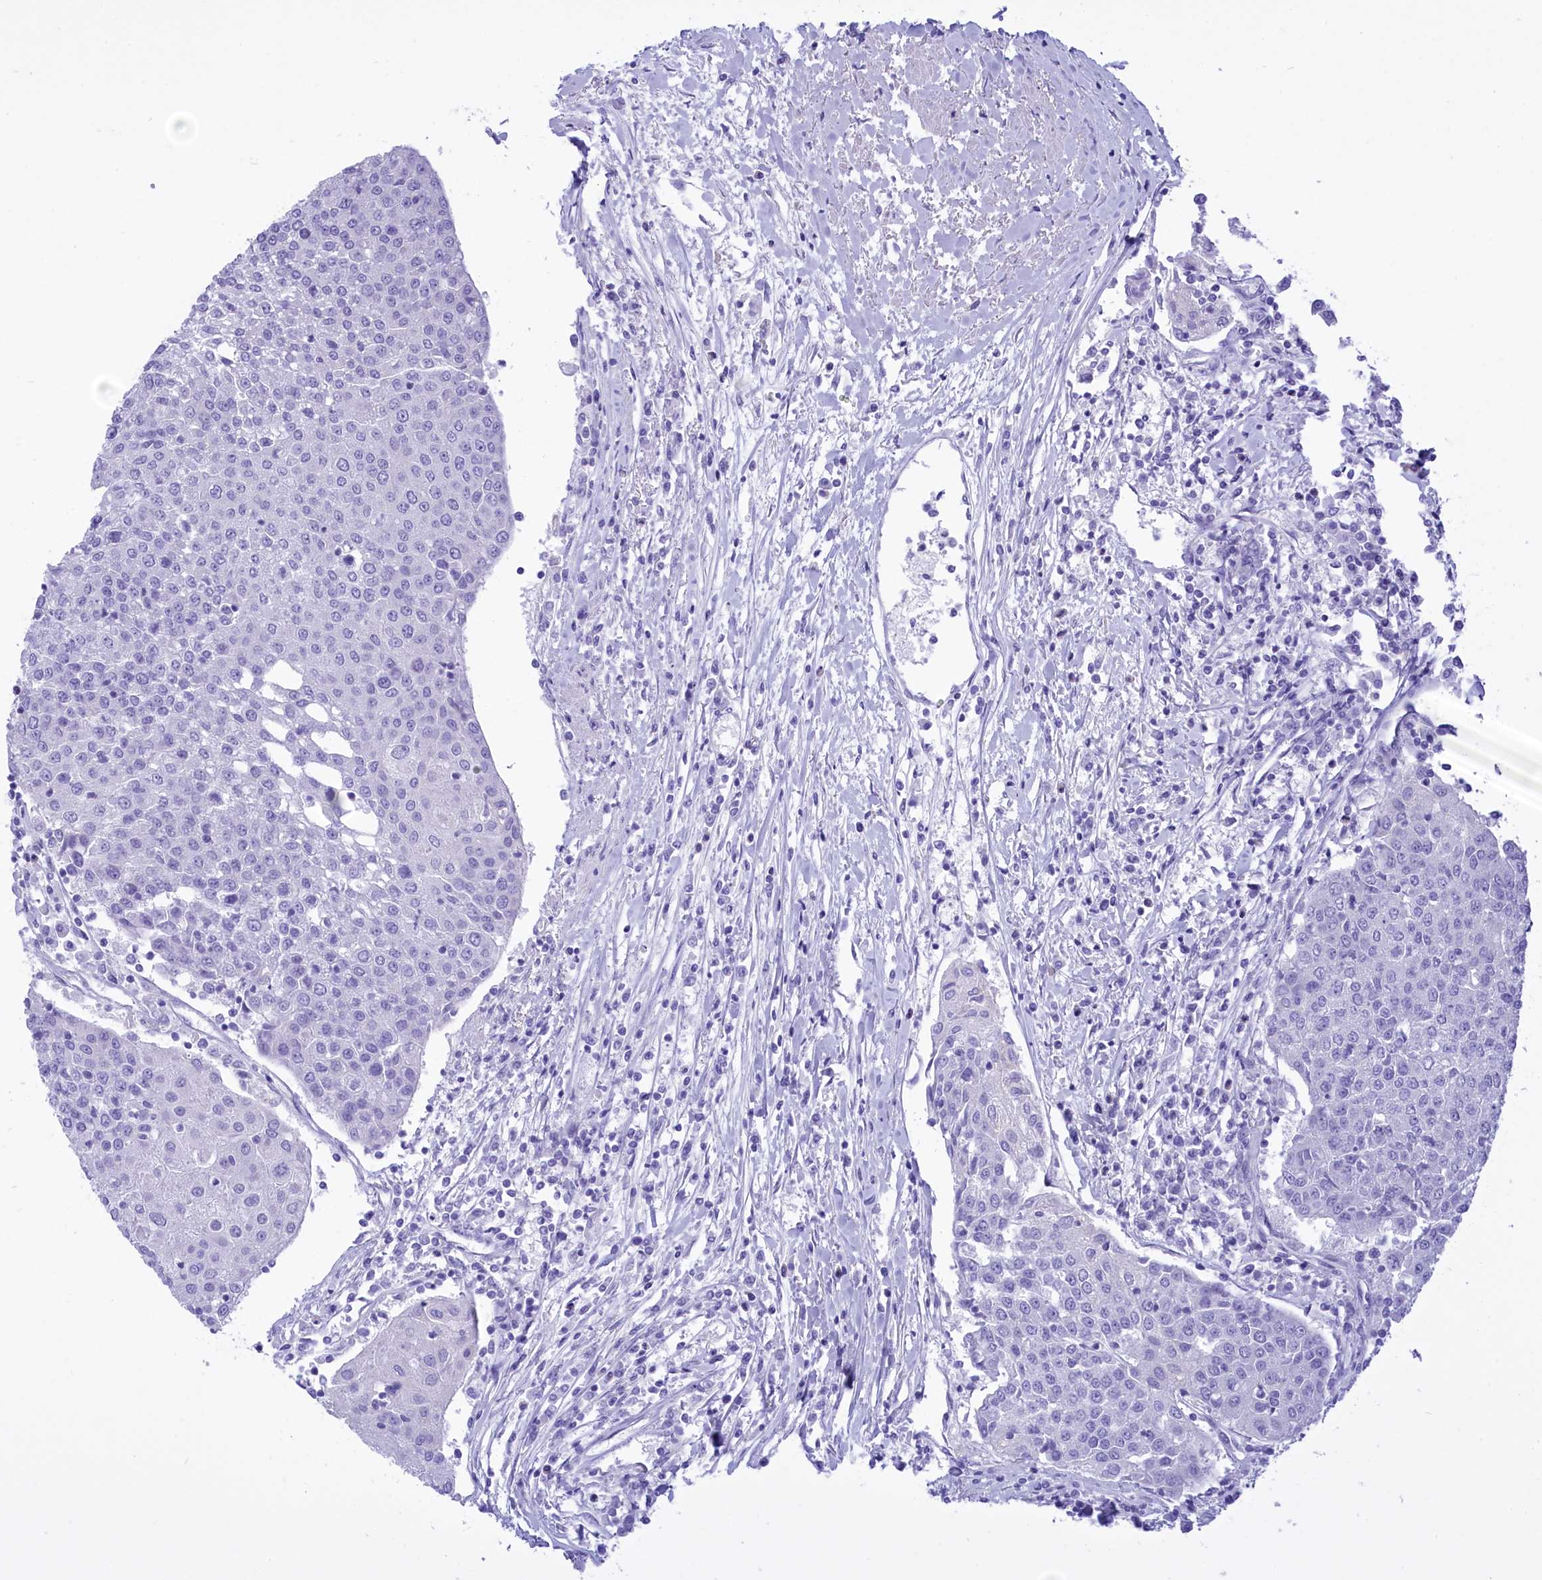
{"staining": {"intensity": "negative", "quantity": "none", "location": "none"}, "tissue": "urothelial cancer", "cell_type": "Tumor cells", "image_type": "cancer", "snomed": [{"axis": "morphology", "description": "Urothelial carcinoma, High grade"}, {"axis": "topography", "description": "Urinary bladder"}], "caption": "Urothelial cancer was stained to show a protein in brown. There is no significant expression in tumor cells. The staining was performed using DAB (3,3'-diaminobenzidine) to visualize the protein expression in brown, while the nuclei were stained in blue with hematoxylin (Magnification: 20x).", "gene": "DCAF16", "patient": {"sex": "female", "age": 85}}